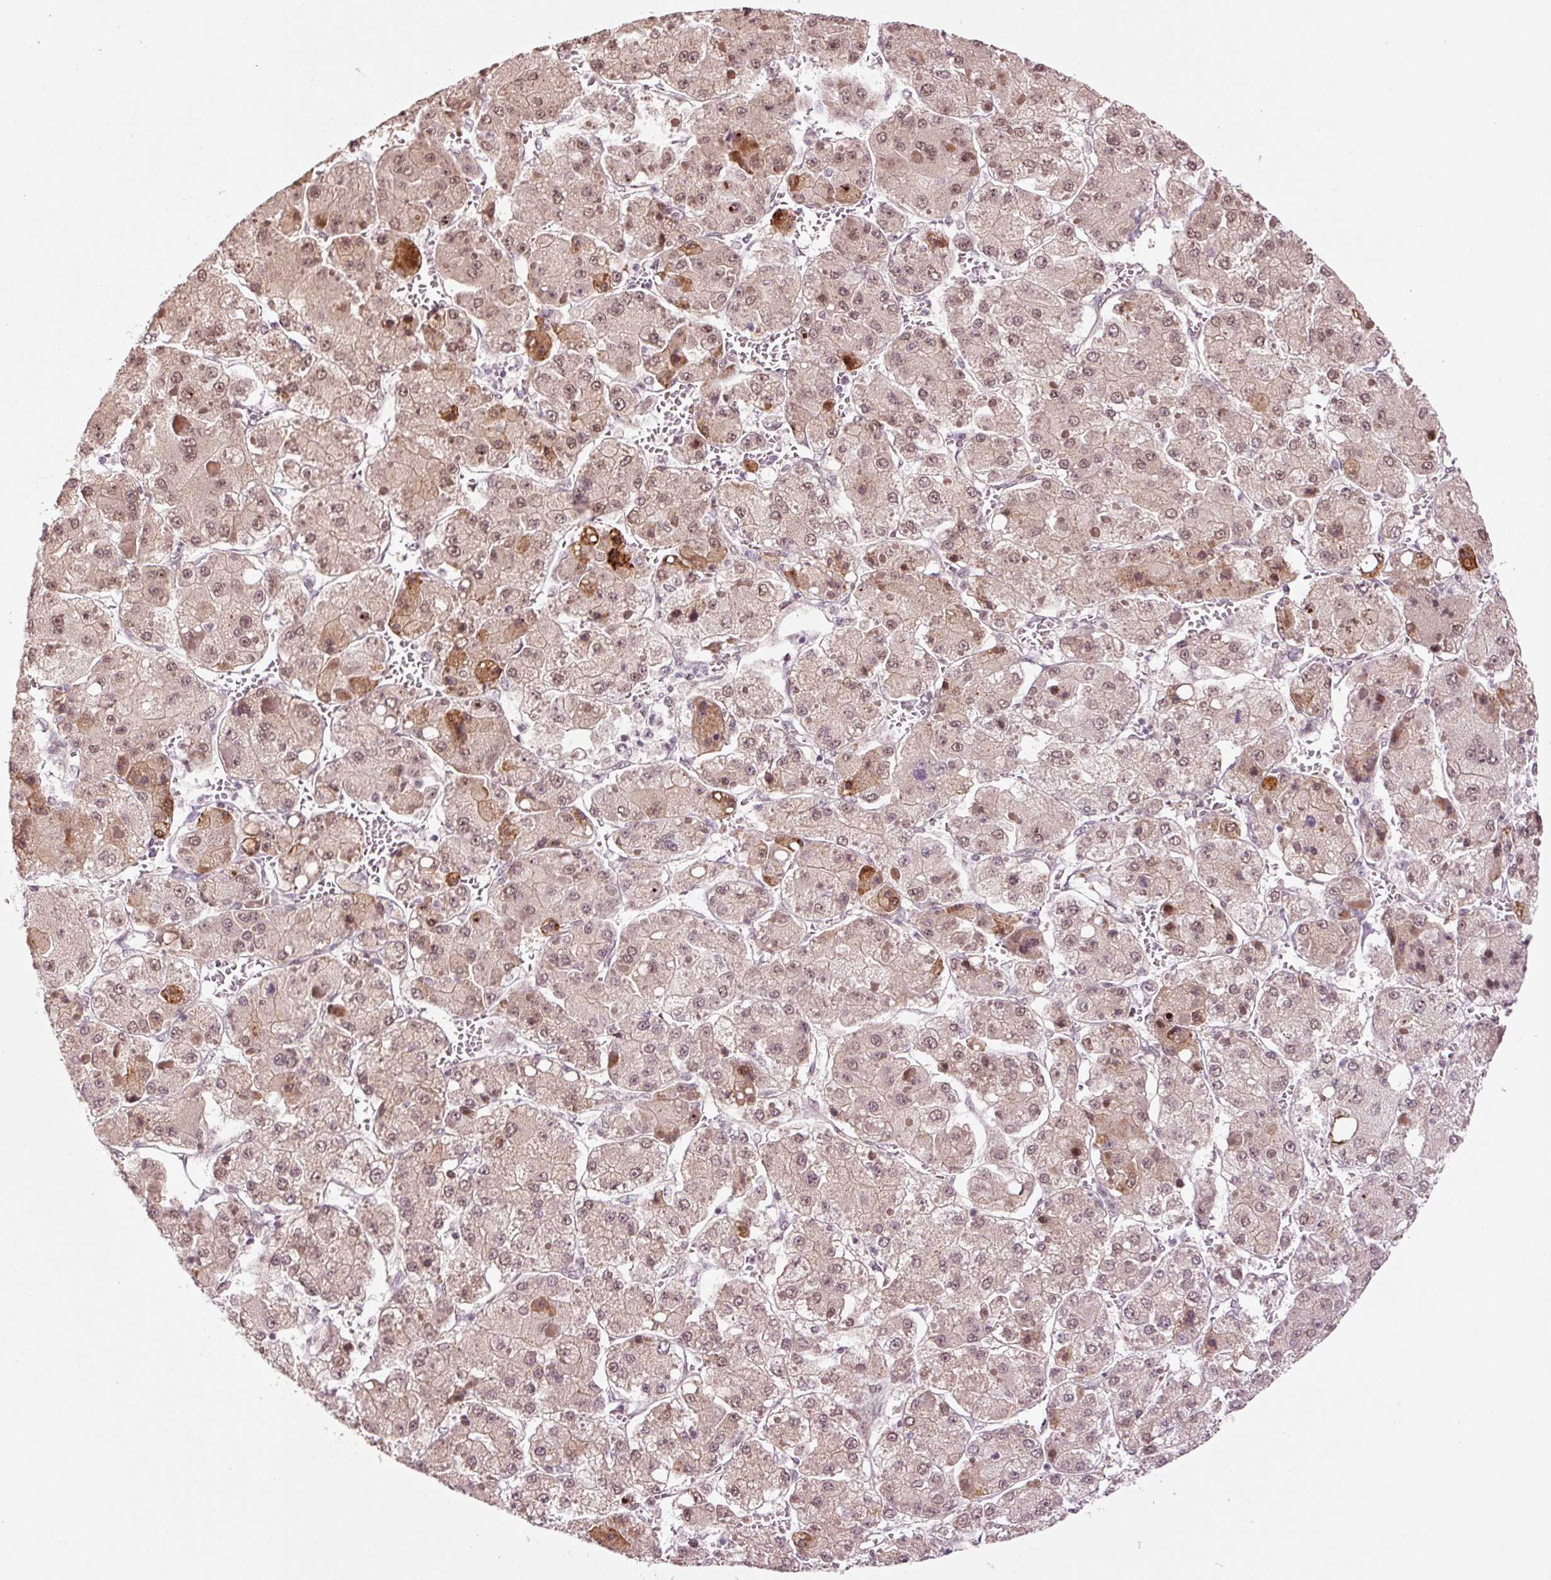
{"staining": {"intensity": "moderate", "quantity": "<25%", "location": "cytoplasmic/membranous,nuclear"}, "tissue": "liver cancer", "cell_type": "Tumor cells", "image_type": "cancer", "snomed": [{"axis": "morphology", "description": "Carcinoma, Hepatocellular, NOS"}, {"axis": "topography", "description": "Liver"}], "caption": "Immunohistochemistry (IHC) micrograph of neoplastic tissue: human liver cancer stained using IHC shows low levels of moderate protein expression localized specifically in the cytoplasmic/membranous and nuclear of tumor cells, appearing as a cytoplasmic/membranous and nuclear brown color.", "gene": "ANKRD20A1", "patient": {"sex": "female", "age": 73}}